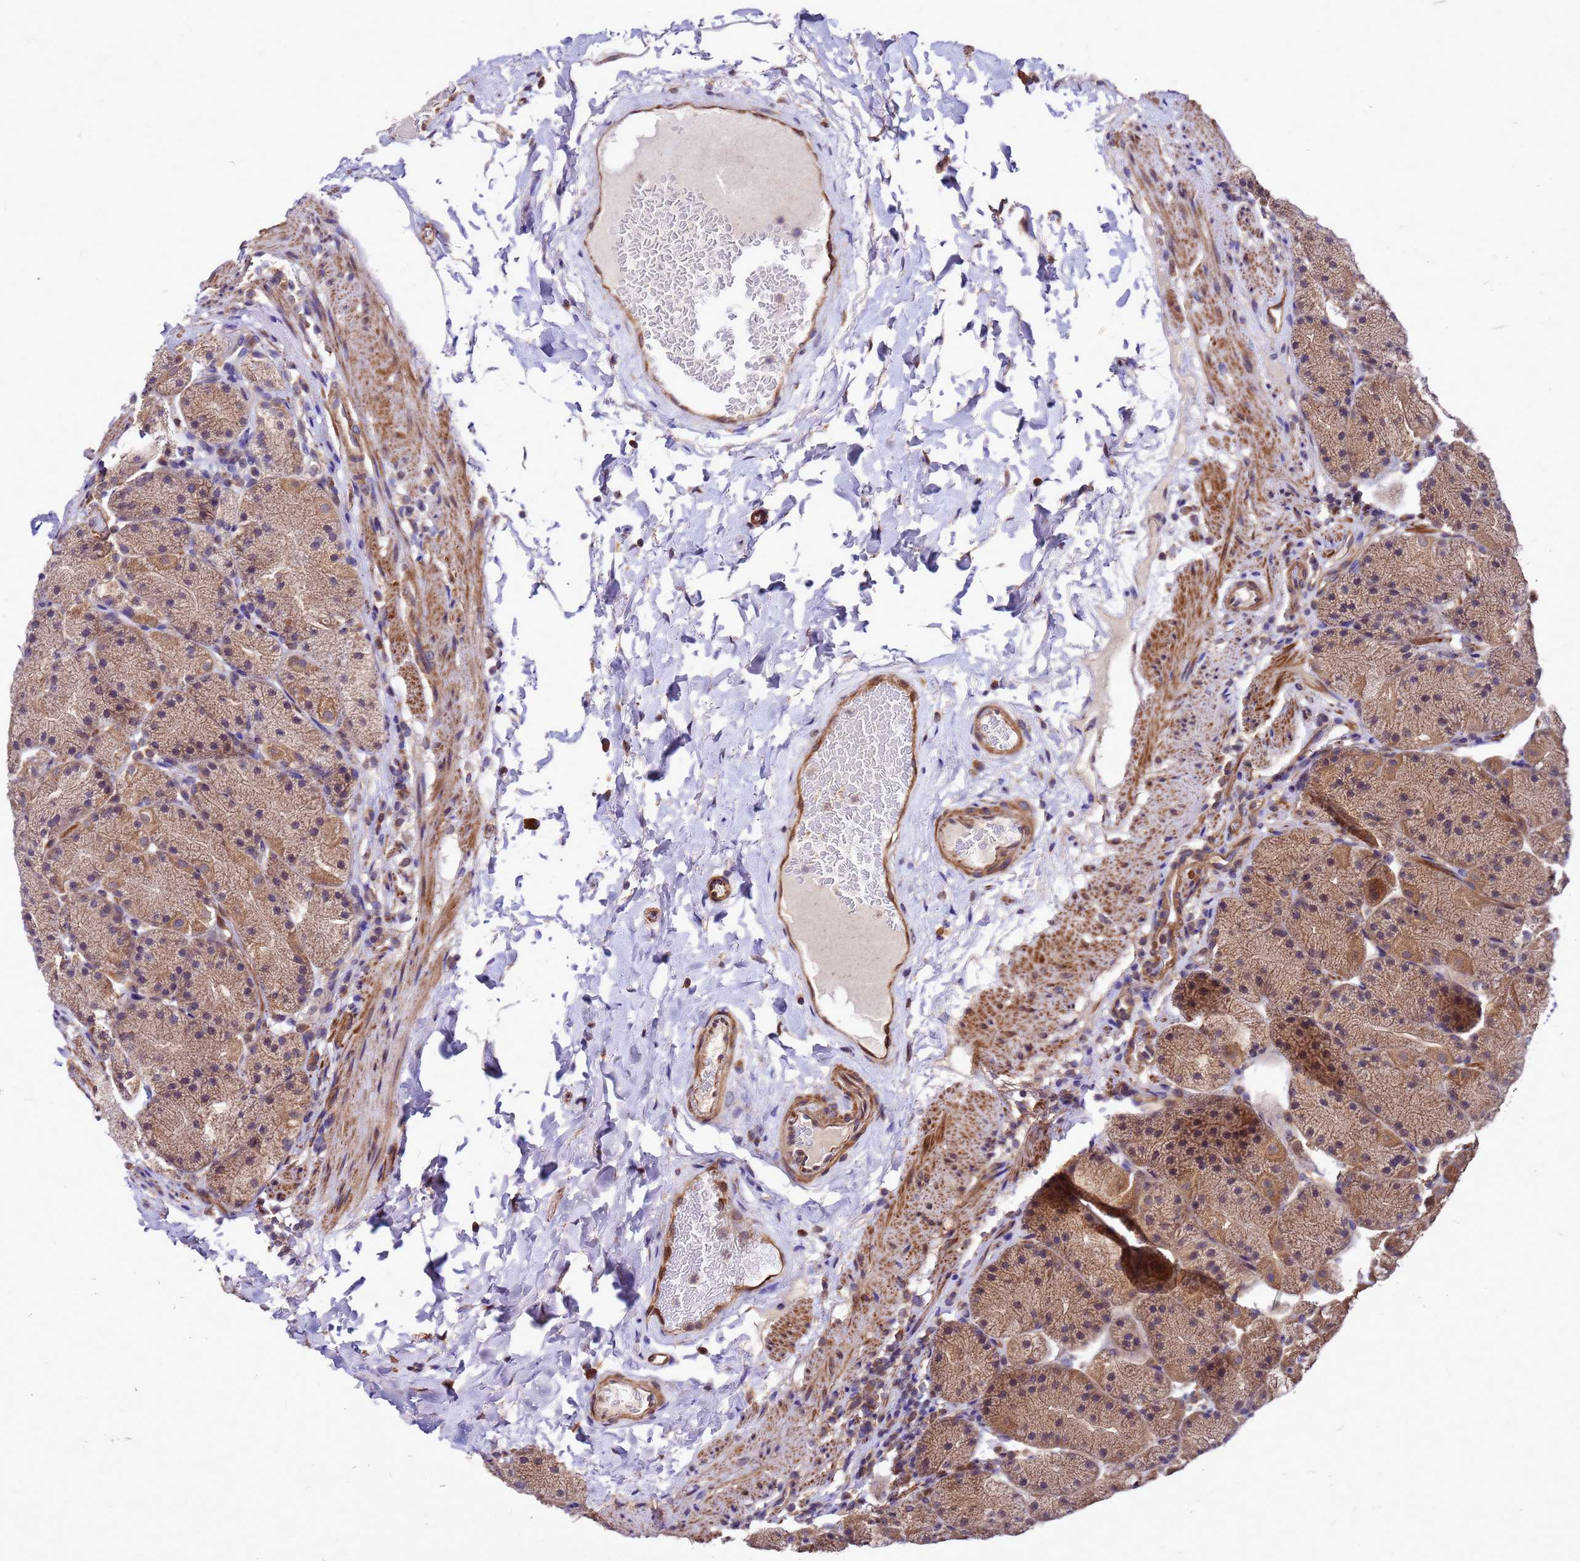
{"staining": {"intensity": "moderate", "quantity": ">75%", "location": "cytoplasmic/membranous"}, "tissue": "stomach", "cell_type": "Glandular cells", "image_type": "normal", "snomed": [{"axis": "morphology", "description": "Normal tissue, NOS"}, {"axis": "topography", "description": "Stomach, upper"}, {"axis": "topography", "description": "Stomach, lower"}], "caption": "Immunohistochemical staining of normal human stomach reveals >75% levels of moderate cytoplasmic/membranous protein positivity in about >75% of glandular cells.", "gene": "DUSP23", "patient": {"sex": "male", "age": 67}}